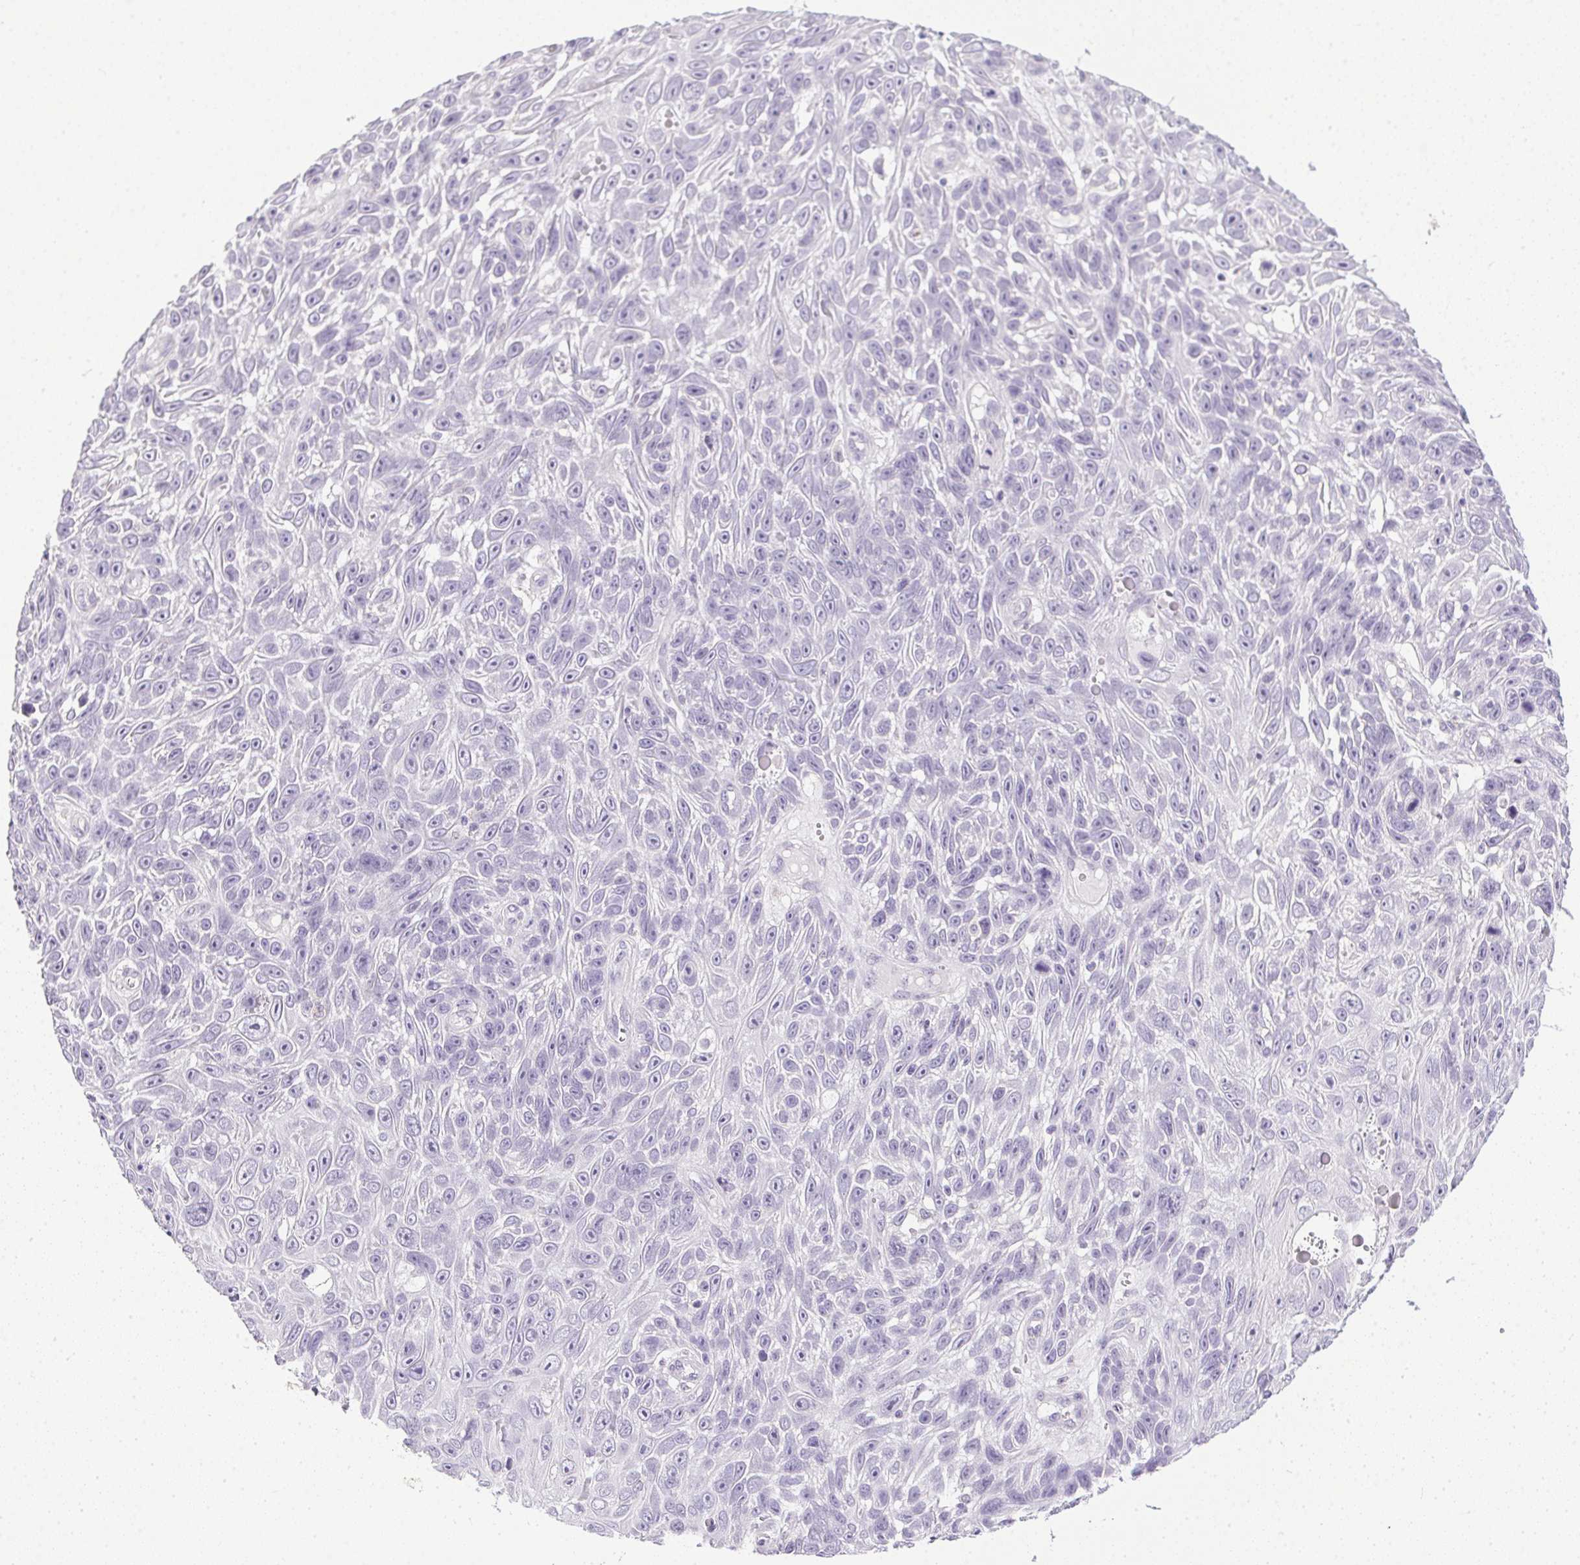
{"staining": {"intensity": "negative", "quantity": "none", "location": "none"}, "tissue": "skin cancer", "cell_type": "Tumor cells", "image_type": "cancer", "snomed": [{"axis": "morphology", "description": "Squamous cell carcinoma, NOS"}, {"axis": "topography", "description": "Skin"}], "caption": "The immunohistochemistry (IHC) image has no significant expression in tumor cells of skin cancer (squamous cell carcinoma) tissue.", "gene": "PRL", "patient": {"sex": "male", "age": 82}}